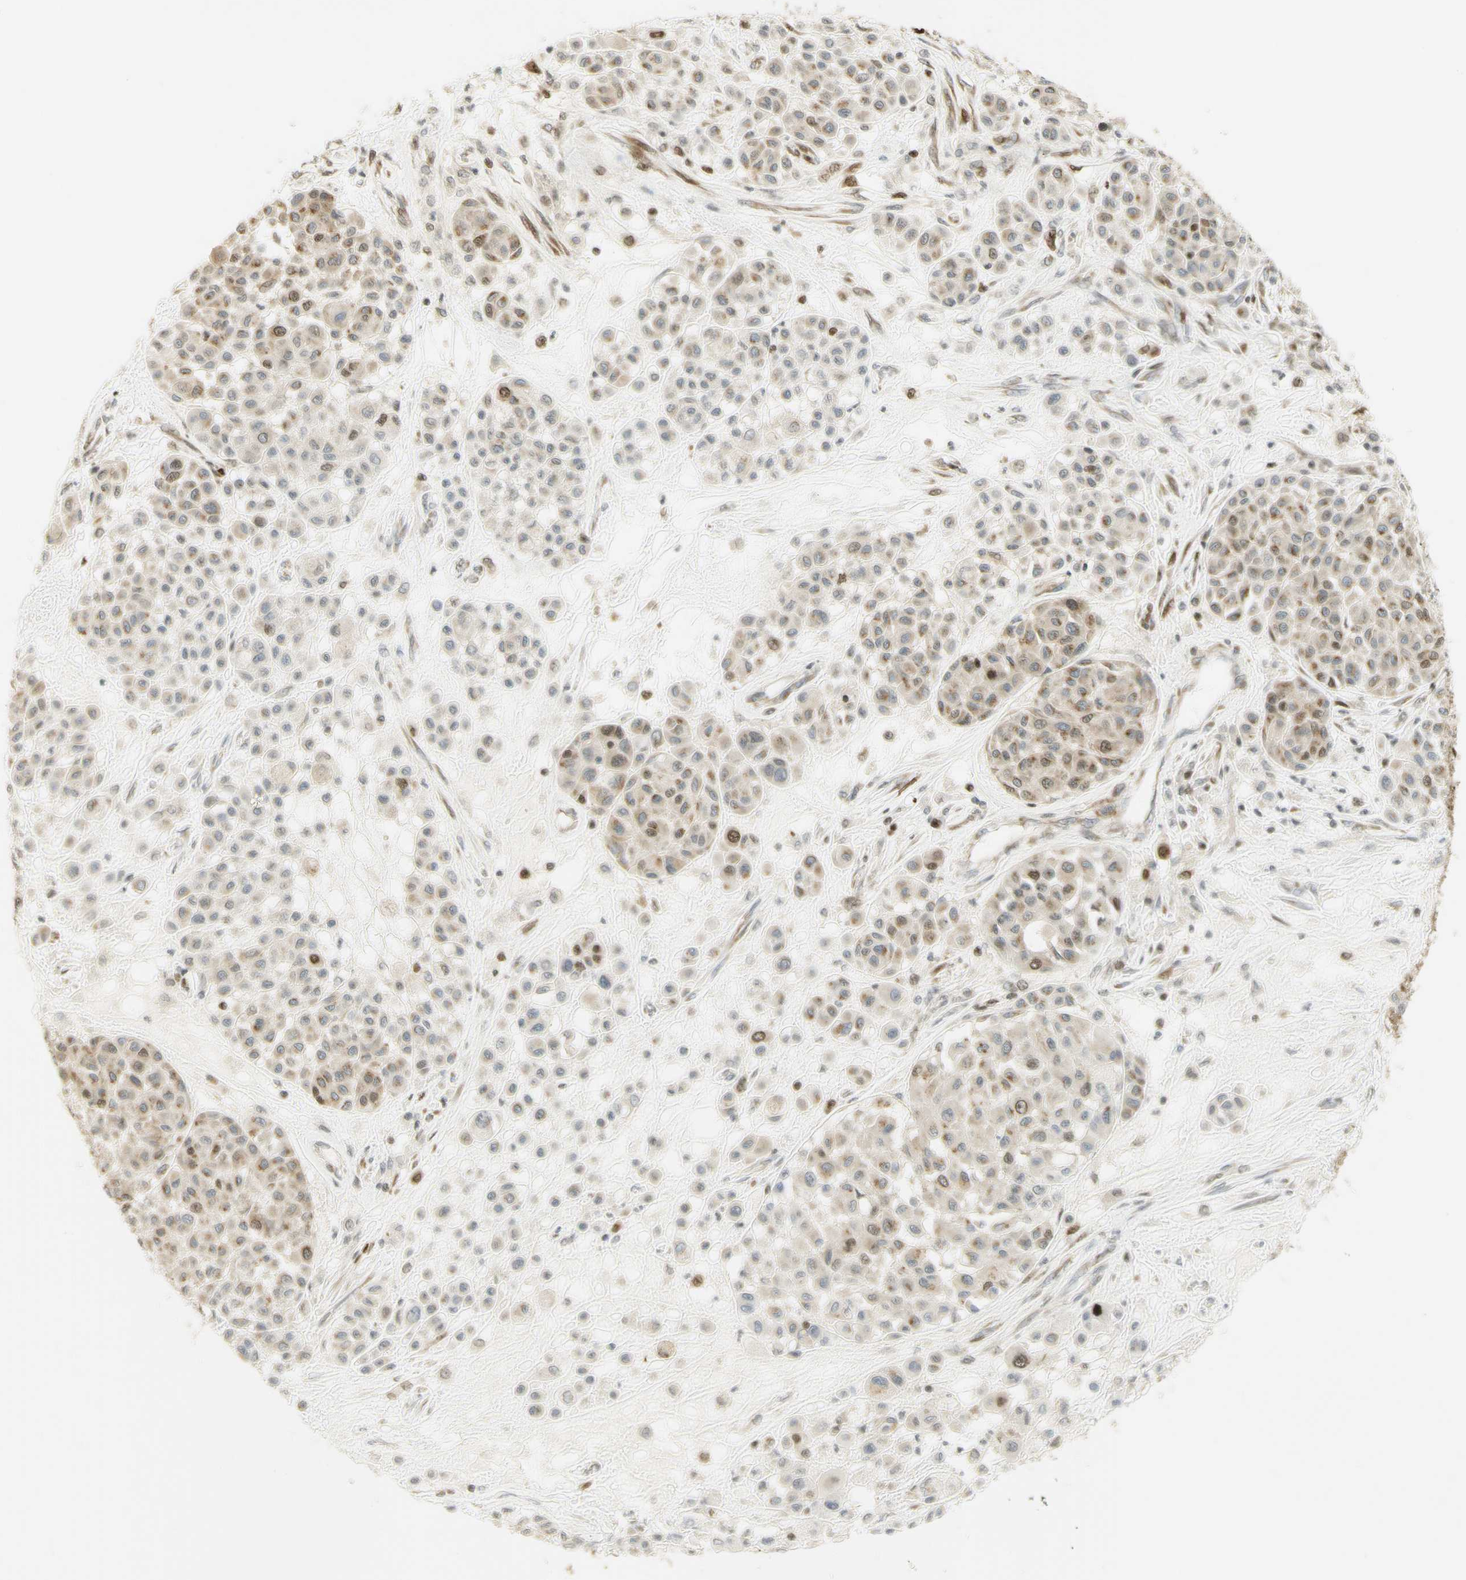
{"staining": {"intensity": "moderate", "quantity": ">75%", "location": "cytoplasmic/membranous,nuclear"}, "tissue": "melanoma", "cell_type": "Tumor cells", "image_type": "cancer", "snomed": [{"axis": "morphology", "description": "Malignant melanoma, Metastatic site"}, {"axis": "topography", "description": "Soft tissue"}], "caption": "Immunohistochemistry (IHC) of human melanoma demonstrates medium levels of moderate cytoplasmic/membranous and nuclear staining in about >75% of tumor cells. Using DAB (brown) and hematoxylin (blue) stains, captured at high magnification using brightfield microscopy.", "gene": "KIF11", "patient": {"sex": "male", "age": 41}}